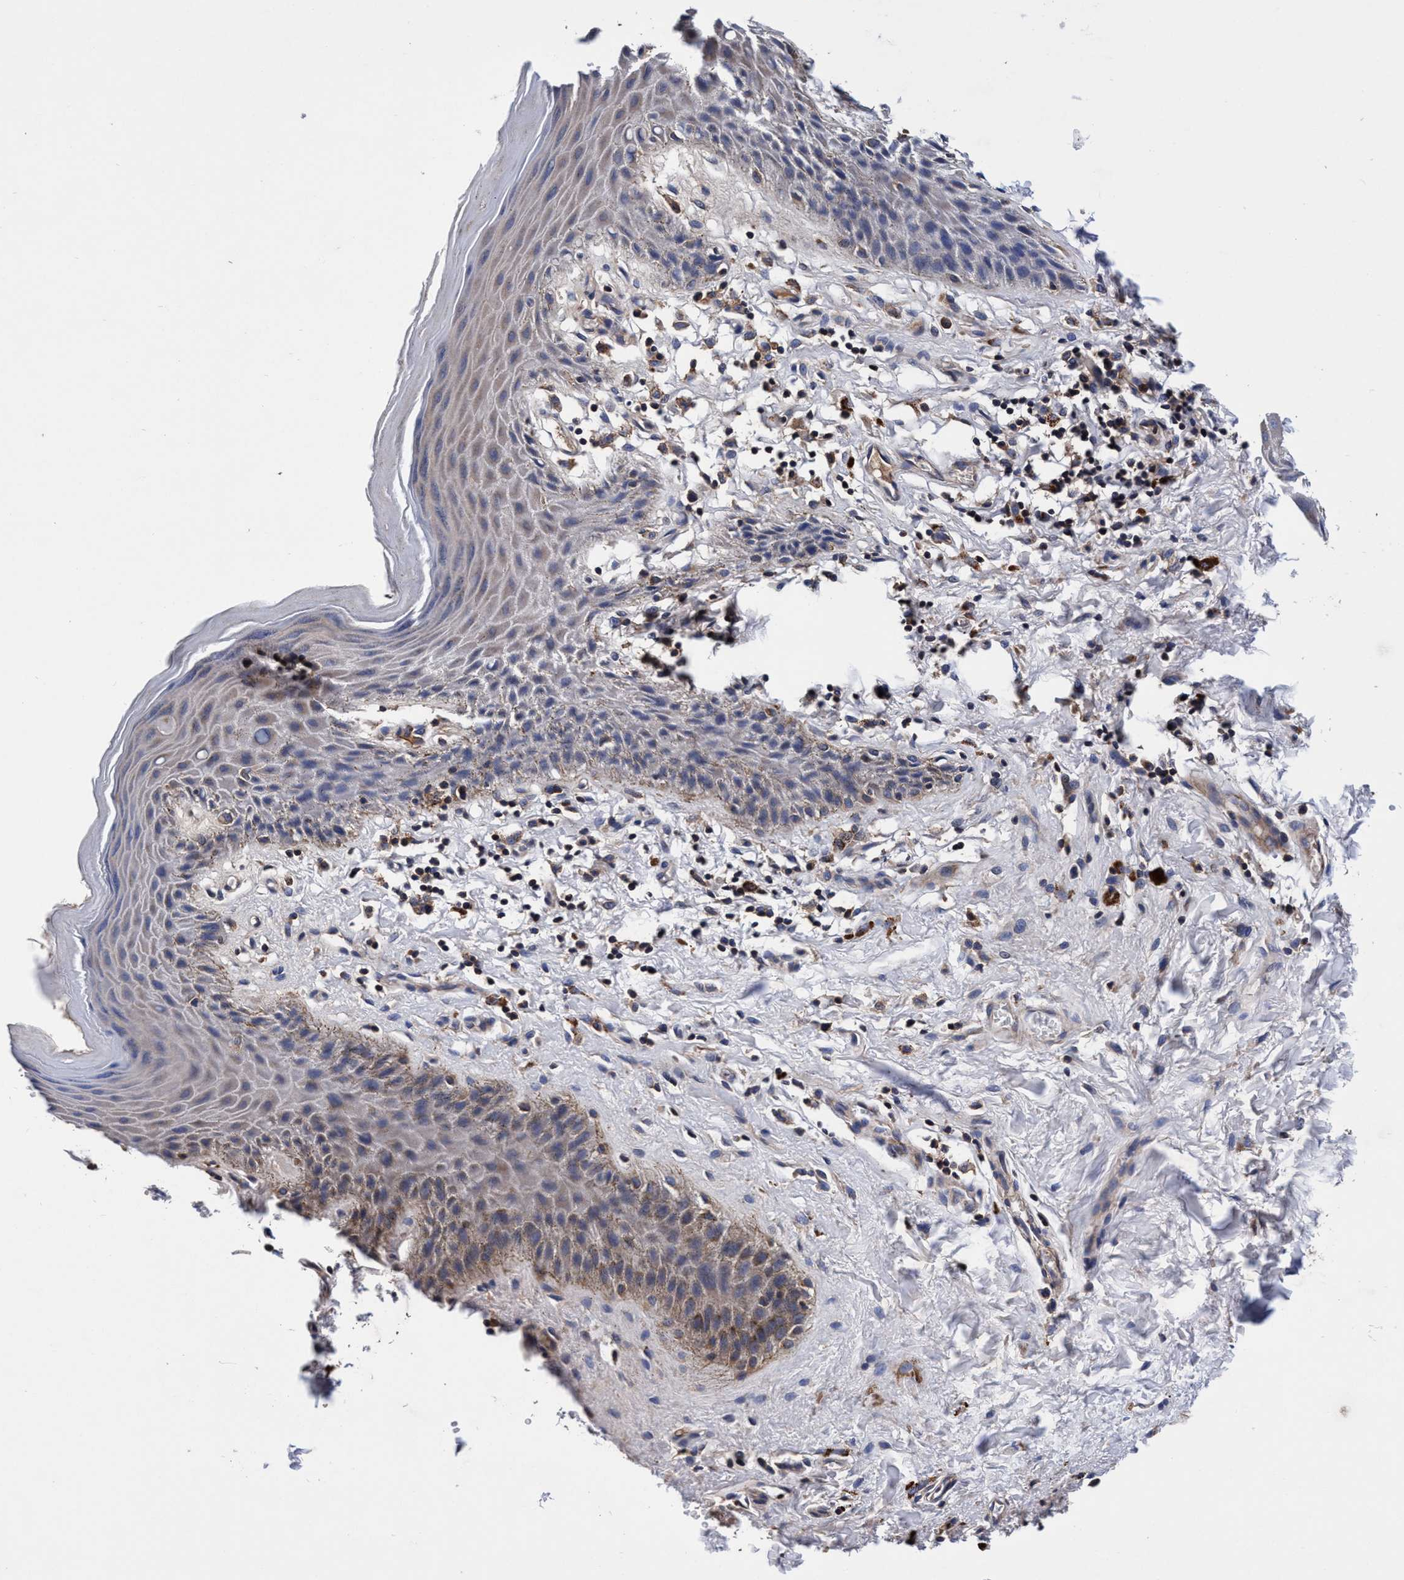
{"staining": {"intensity": "weak", "quantity": "<25%", "location": "cytoplasmic/membranous"}, "tissue": "skin", "cell_type": "Epidermal cells", "image_type": "normal", "snomed": [{"axis": "morphology", "description": "Normal tissue, NOS"}, {"axis": "topography", "description": "Anal"}], "caption": "High power microscopy image of an IHC micrograph of benign skin, revealing no significant expression in epidermal cells.", "gene": "RNF208", "patient": {"sex": "male", "age": 44}}